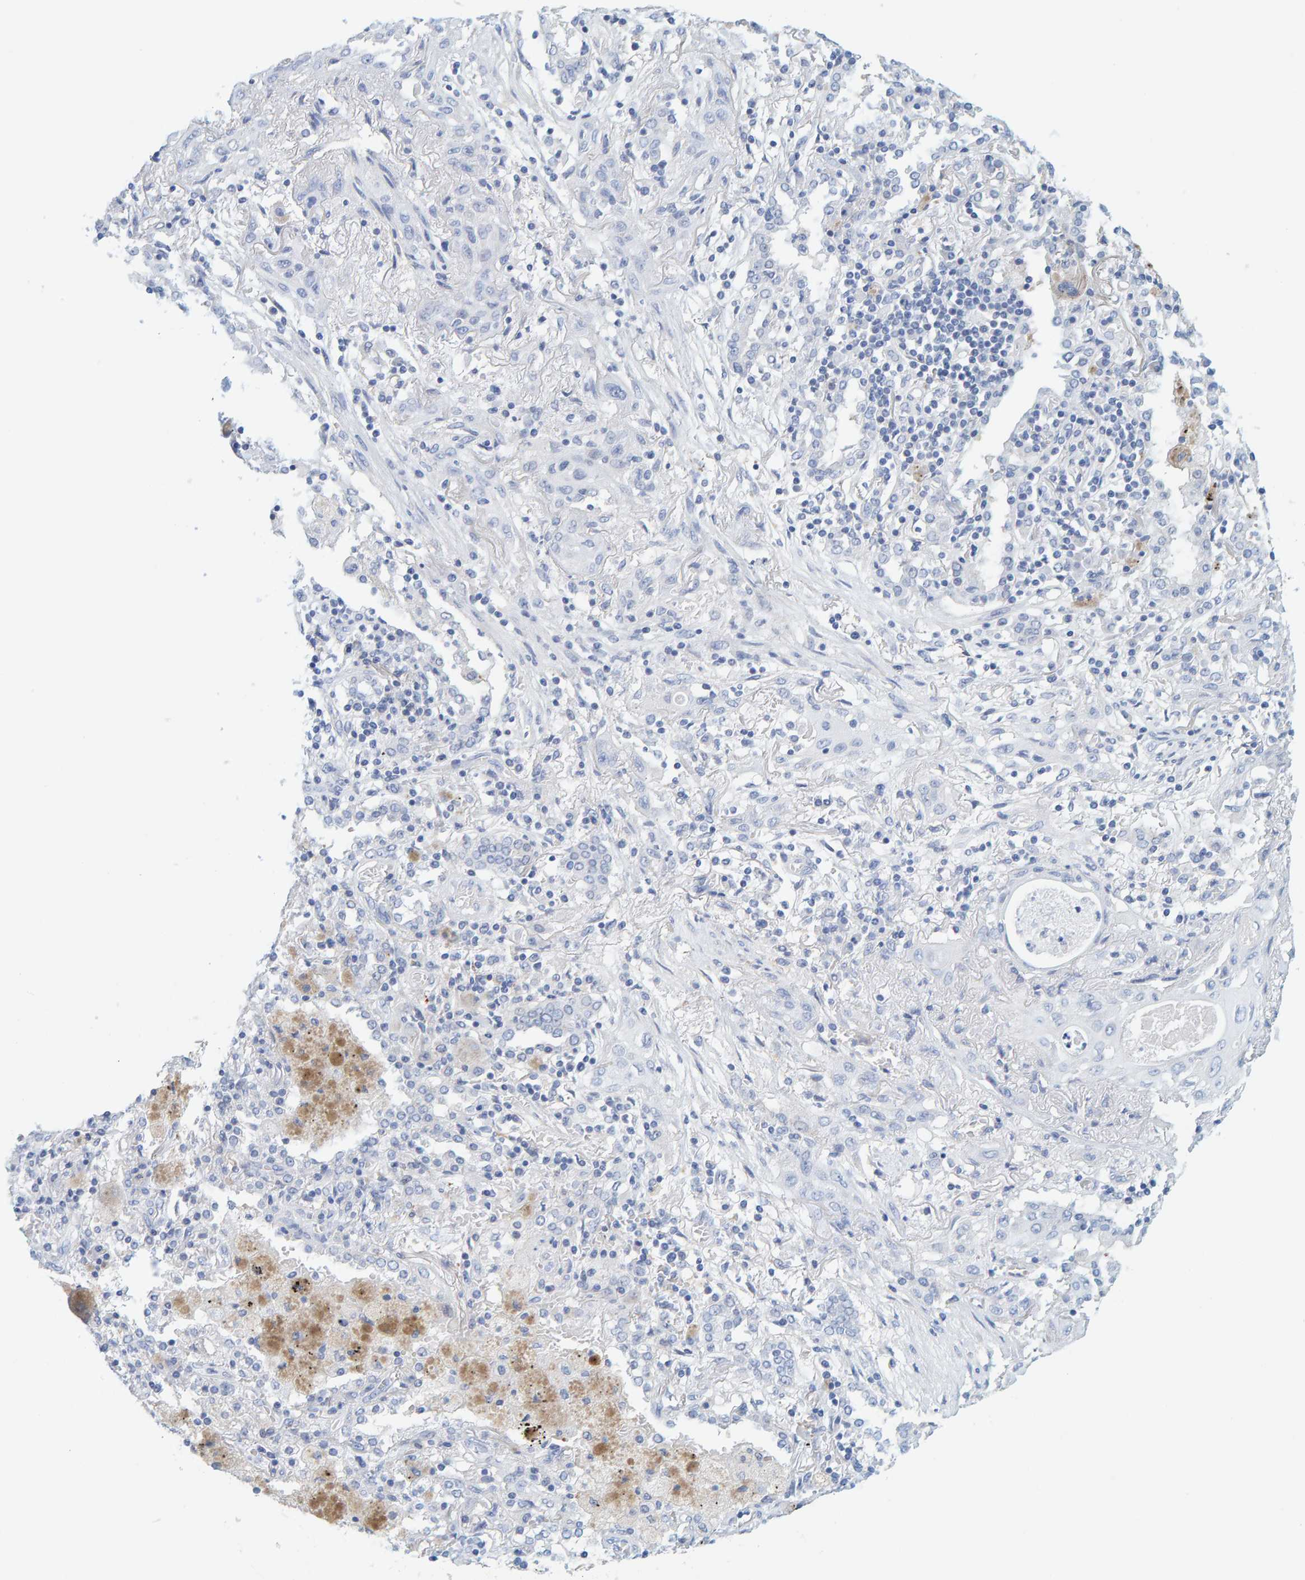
{"staining": {"intensity": "negative", "quantity": "none", "location": "none"}, "tissue": "lung cancer", "cell_type": "Tumor cells", "image_type": "cancer", "snomed": [{"axis": "morphology", "description": "Squamous cell carcinoma, NOS"}, {"axis": "topography", "description": "Lung"}], "caption": "The micrograph reveals no staining of tumor cells in lung squamous cell carcinoma.", "gene": "KLHL11", "patient": {"sex": "female", "age": 47}}